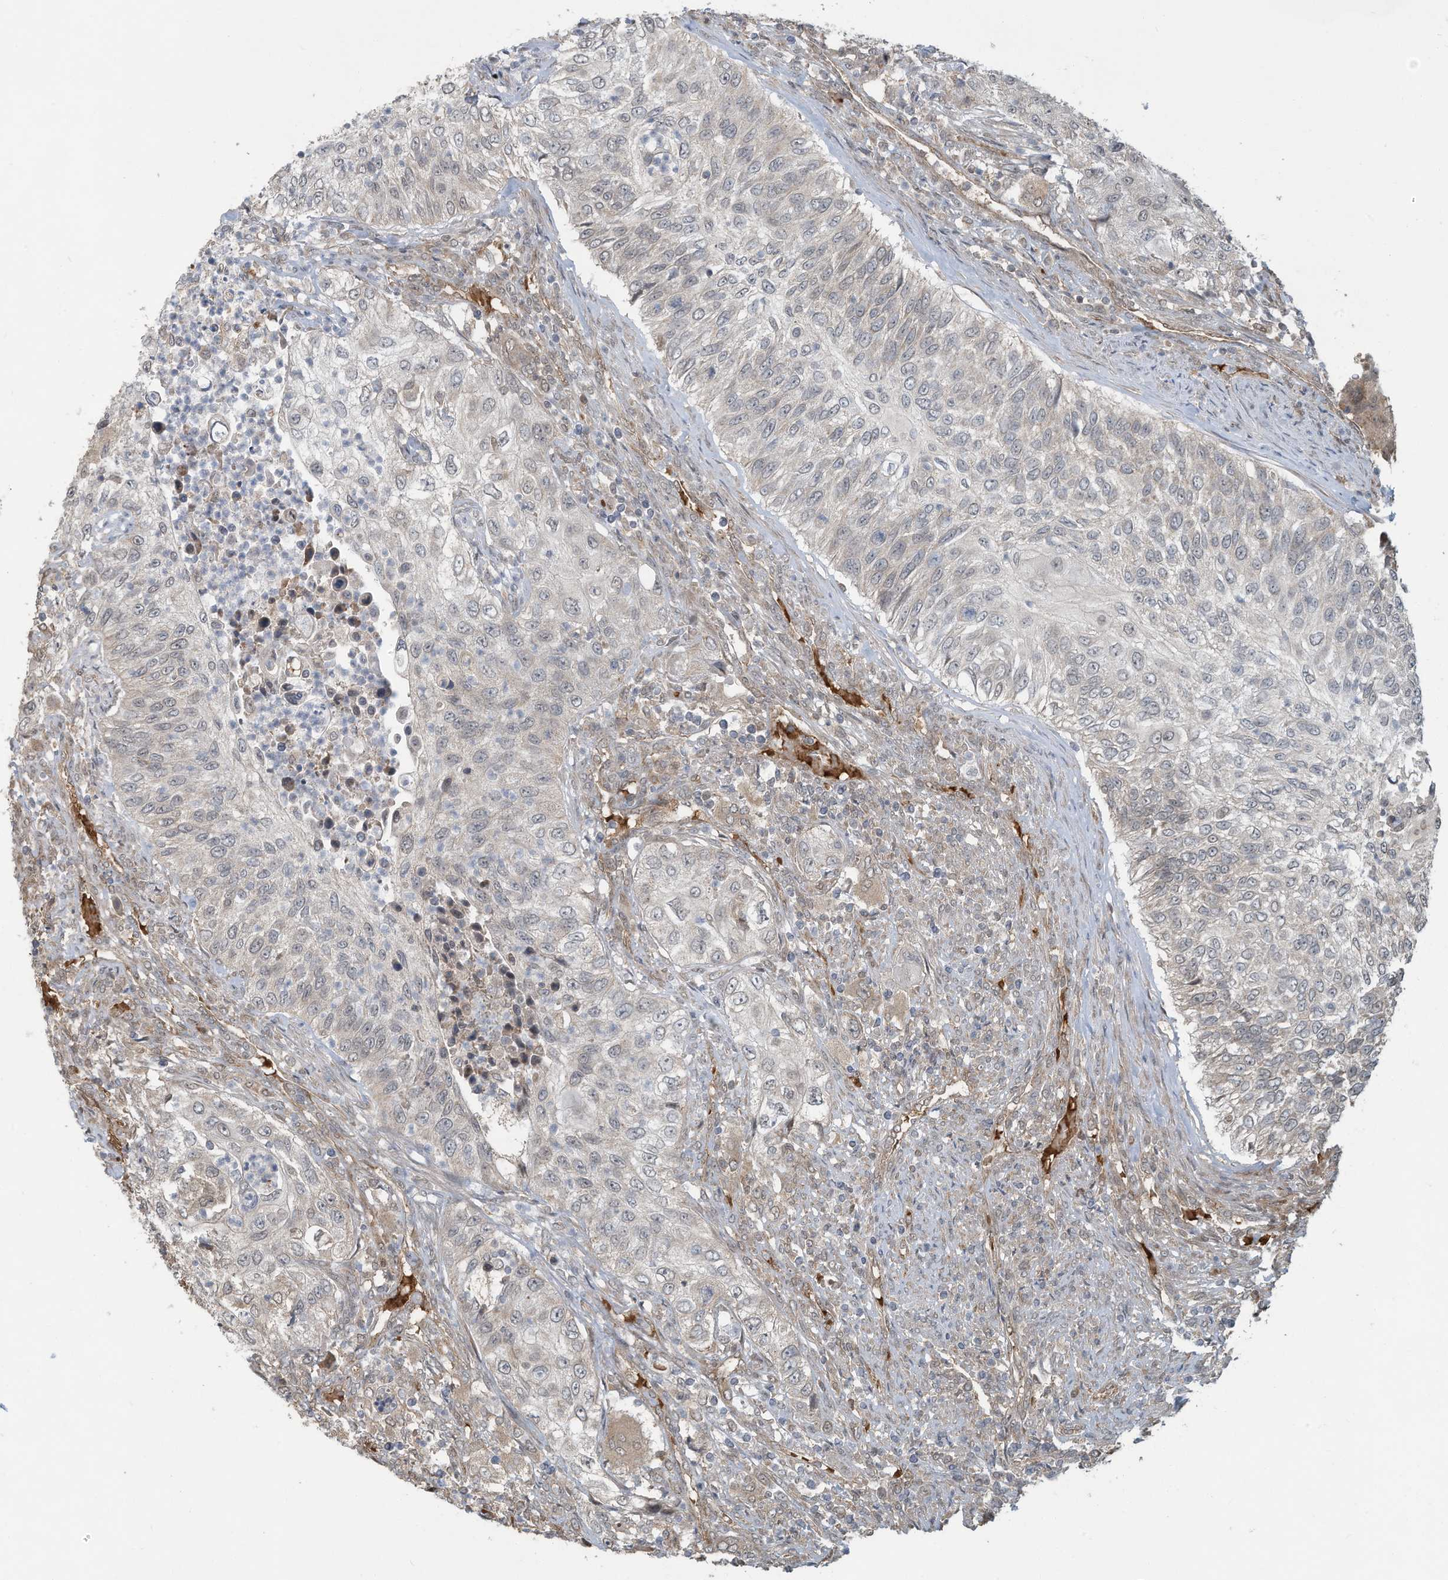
{"staining": {"intensity": "negative", "quantity": "none", "location": "none"}, "tissue": "urothelial cancer", "cell_type": "Tumor cells", "image_type": "cancer", "snomed": [{"axis": "morphology", "description": "Urothelial carcinoma, High grade"}, {"axis": "topography", "description": "Urinary bladder"}], "caption": "DAB (3,3'-diaminobenzidine) immunohistochemical staining of human urothelial carcinoma (high-grade) exhibits no significant positivity in tumor cells.", "gene": "ERI2", "patient": {"sex": "female", "age": 60}}